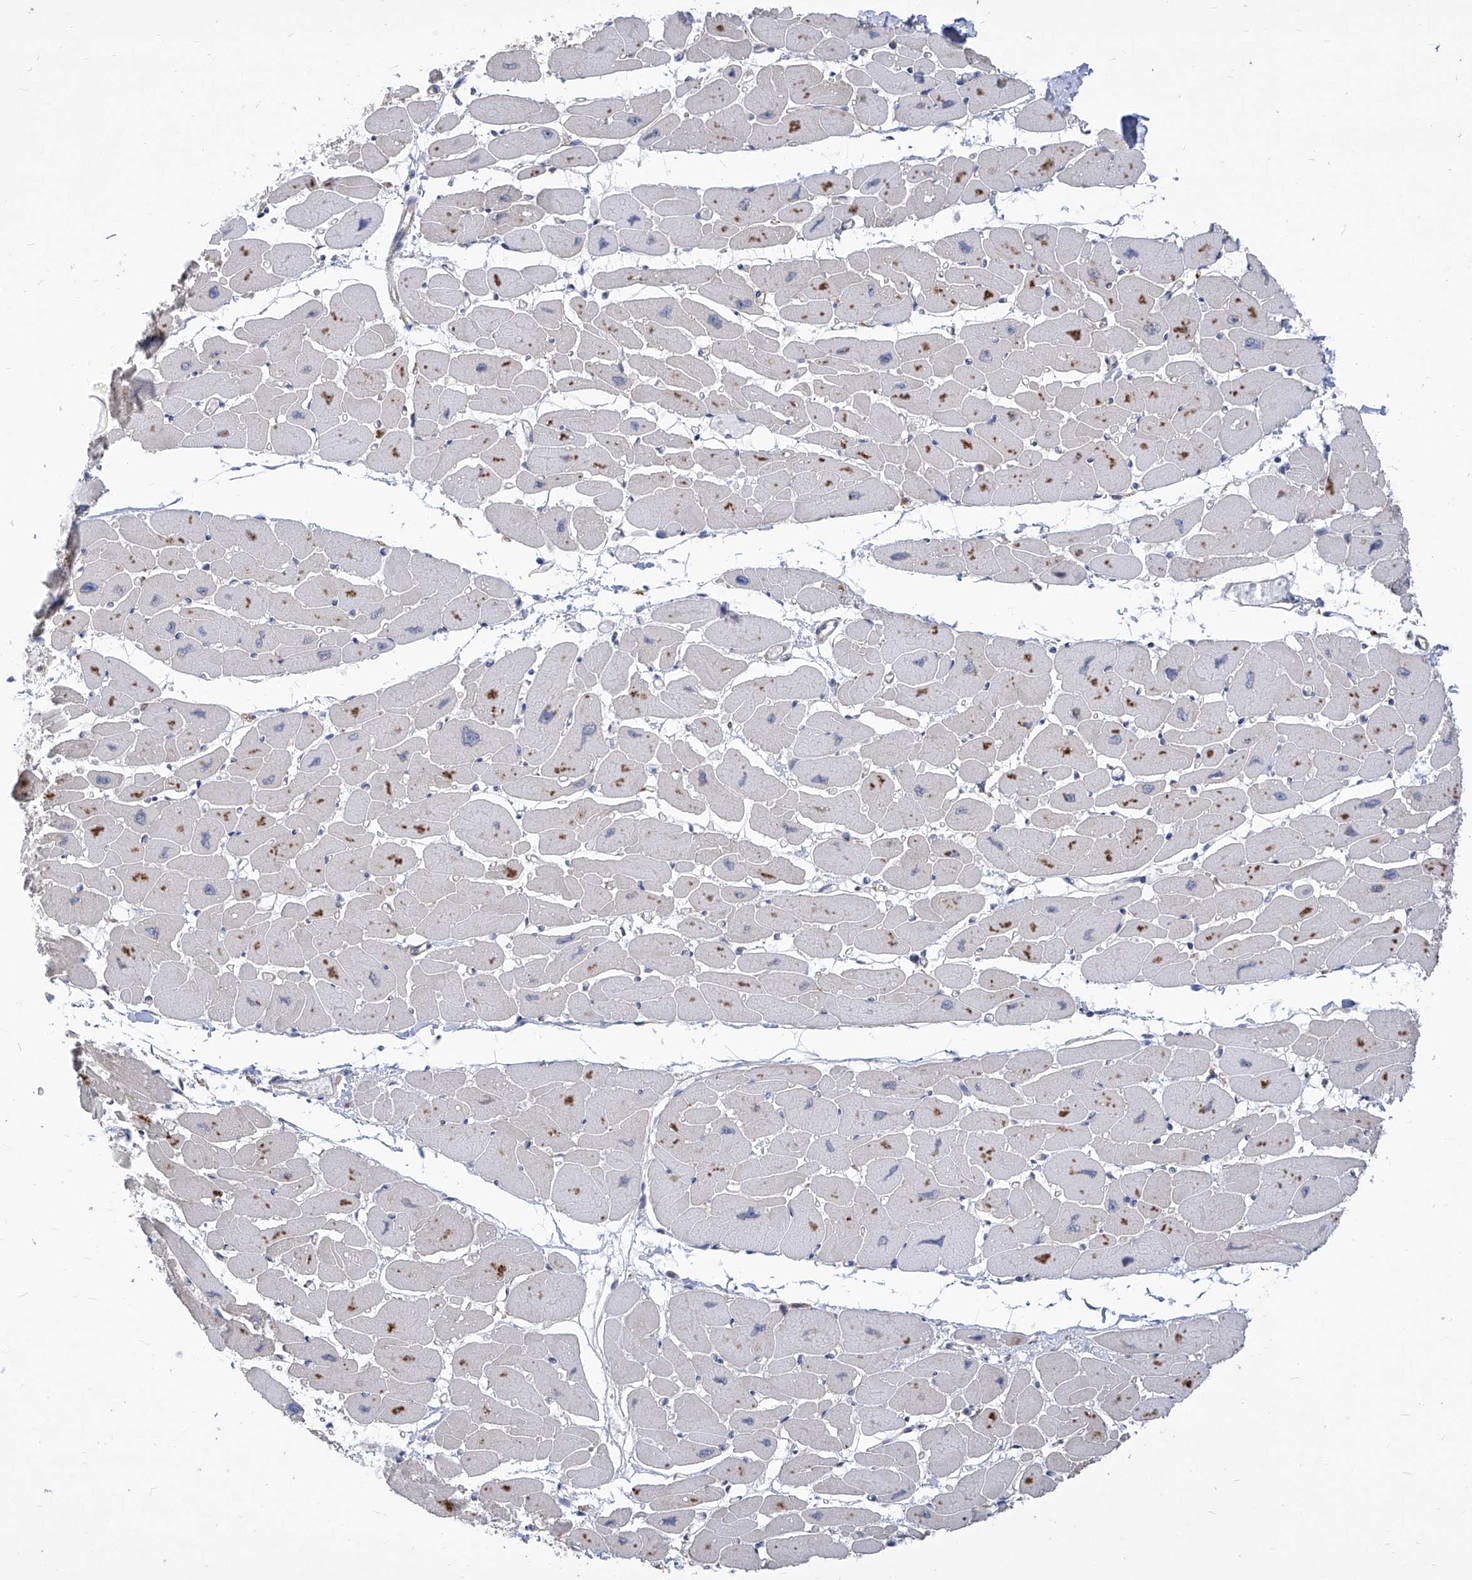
{"staining": {"intensity": "moderate", "quantity": "<25%", "location": "cytoplasmic/membranous"}, "tissue": "heart muscle", "cell_type": "Cardiomyocytes", "image_type": "normal", "snomed": [{"axis": "morphology", "description": "Normal tissue, NOS"}, {"axis": "topography", "description": "Heart"}], "caption": "The immunohistochemical stain shows moderate cytoplasmic/membranous positivity in cardiomyocytes of normal heart muscle. The staining was performed using DAB (3,3'-diaminobenzidine), with brown indicating positive protein expression. Nuclei are stained blue with hematoxylin.", "gene": "EIF3M", "patient": {"sex": "female", "age": 54}}